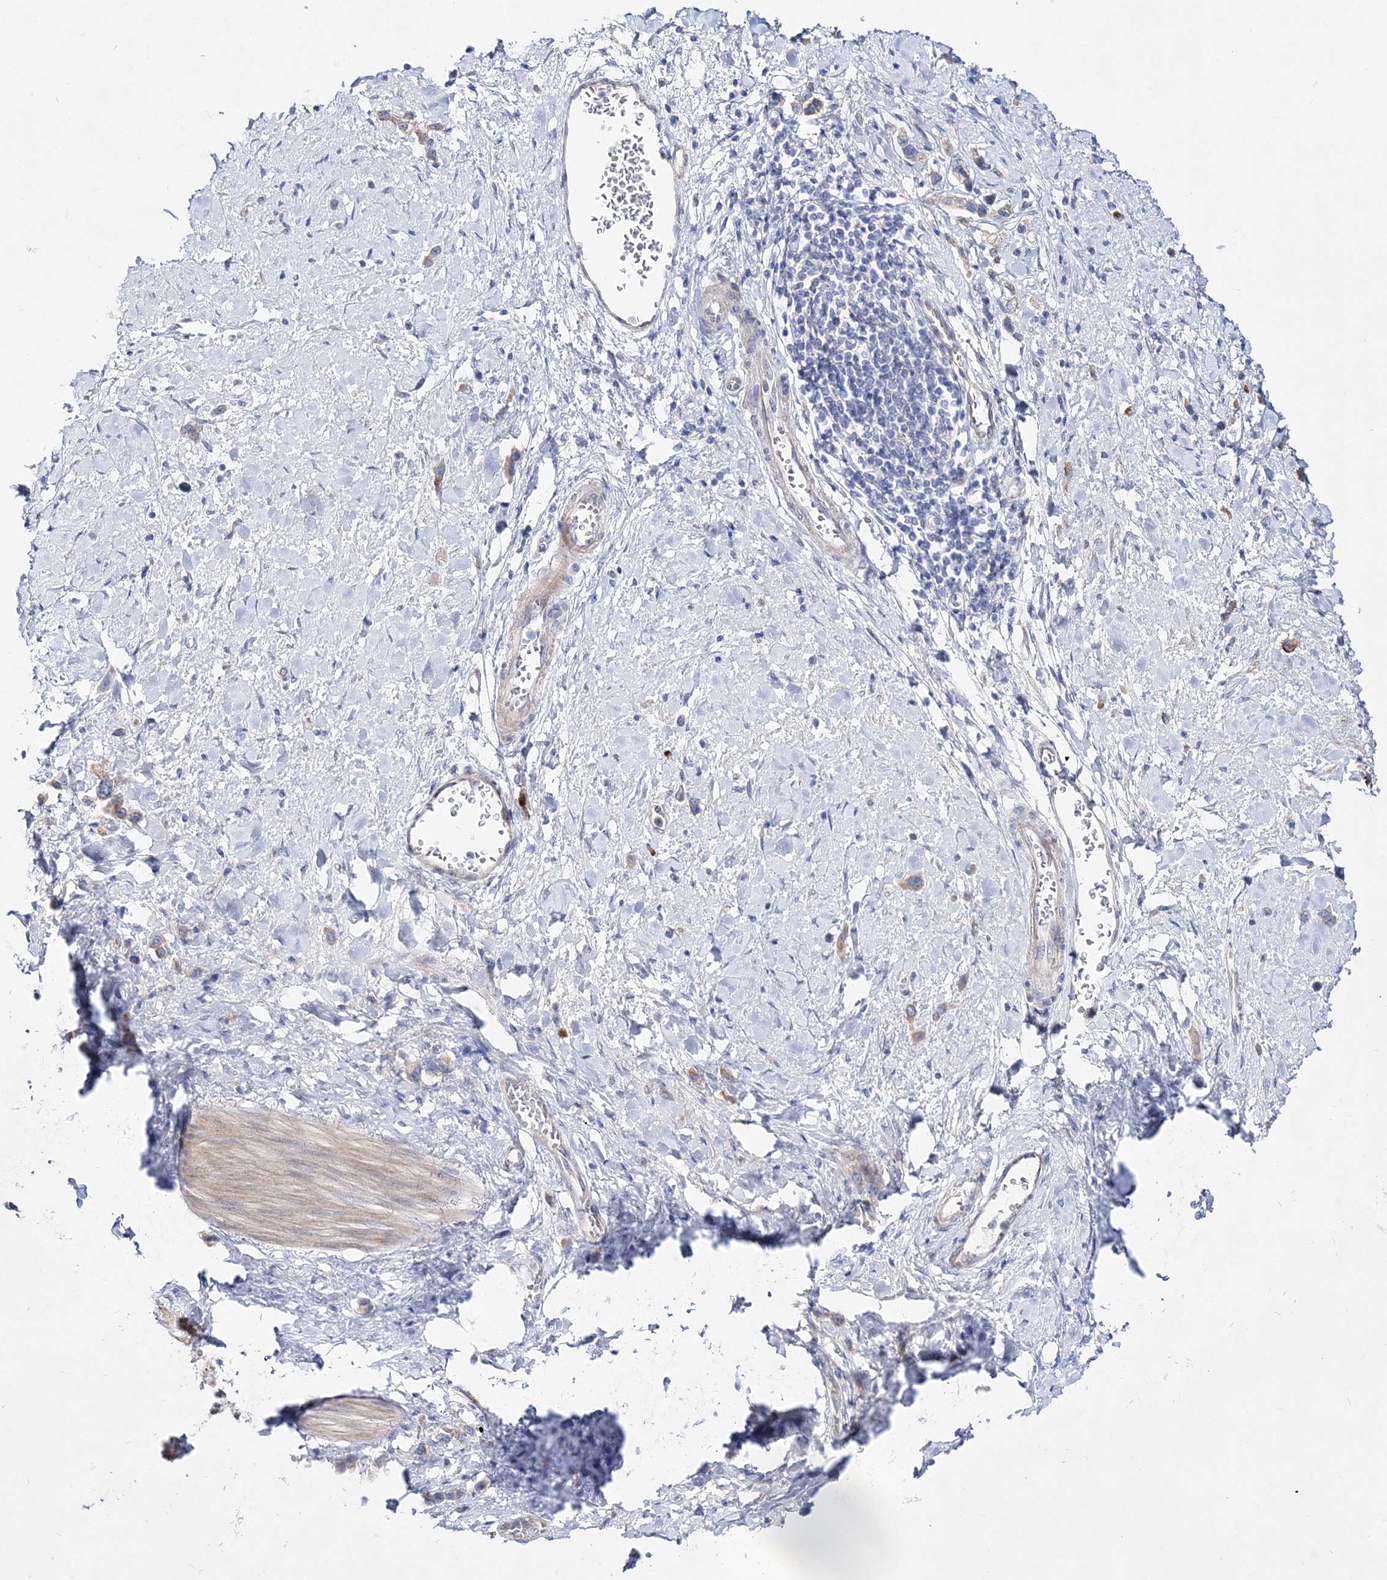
{"staining": {"intensity": "negative", "quantity": "none", "location": "none"}, "tissue": "stomach cancer", "cell_type": "Tumor cells", "image_type": "cancer", "snomed": [{"axis": "morphology", "description": "Adenocarcinoma, NOS"}, {"axis": "topography", "description": "Stomach"}], "caption": "A micrograph of human stomach cancer (adenocarcinoma) is negative for staining in tumor cells. (Brightfield microscopy of DAB (3,3'-diaminobenzidine) immunohistochemistry at high magnification).", "gene": "ARHGAP32", "patient": {"sex": "female", "age": 65}}